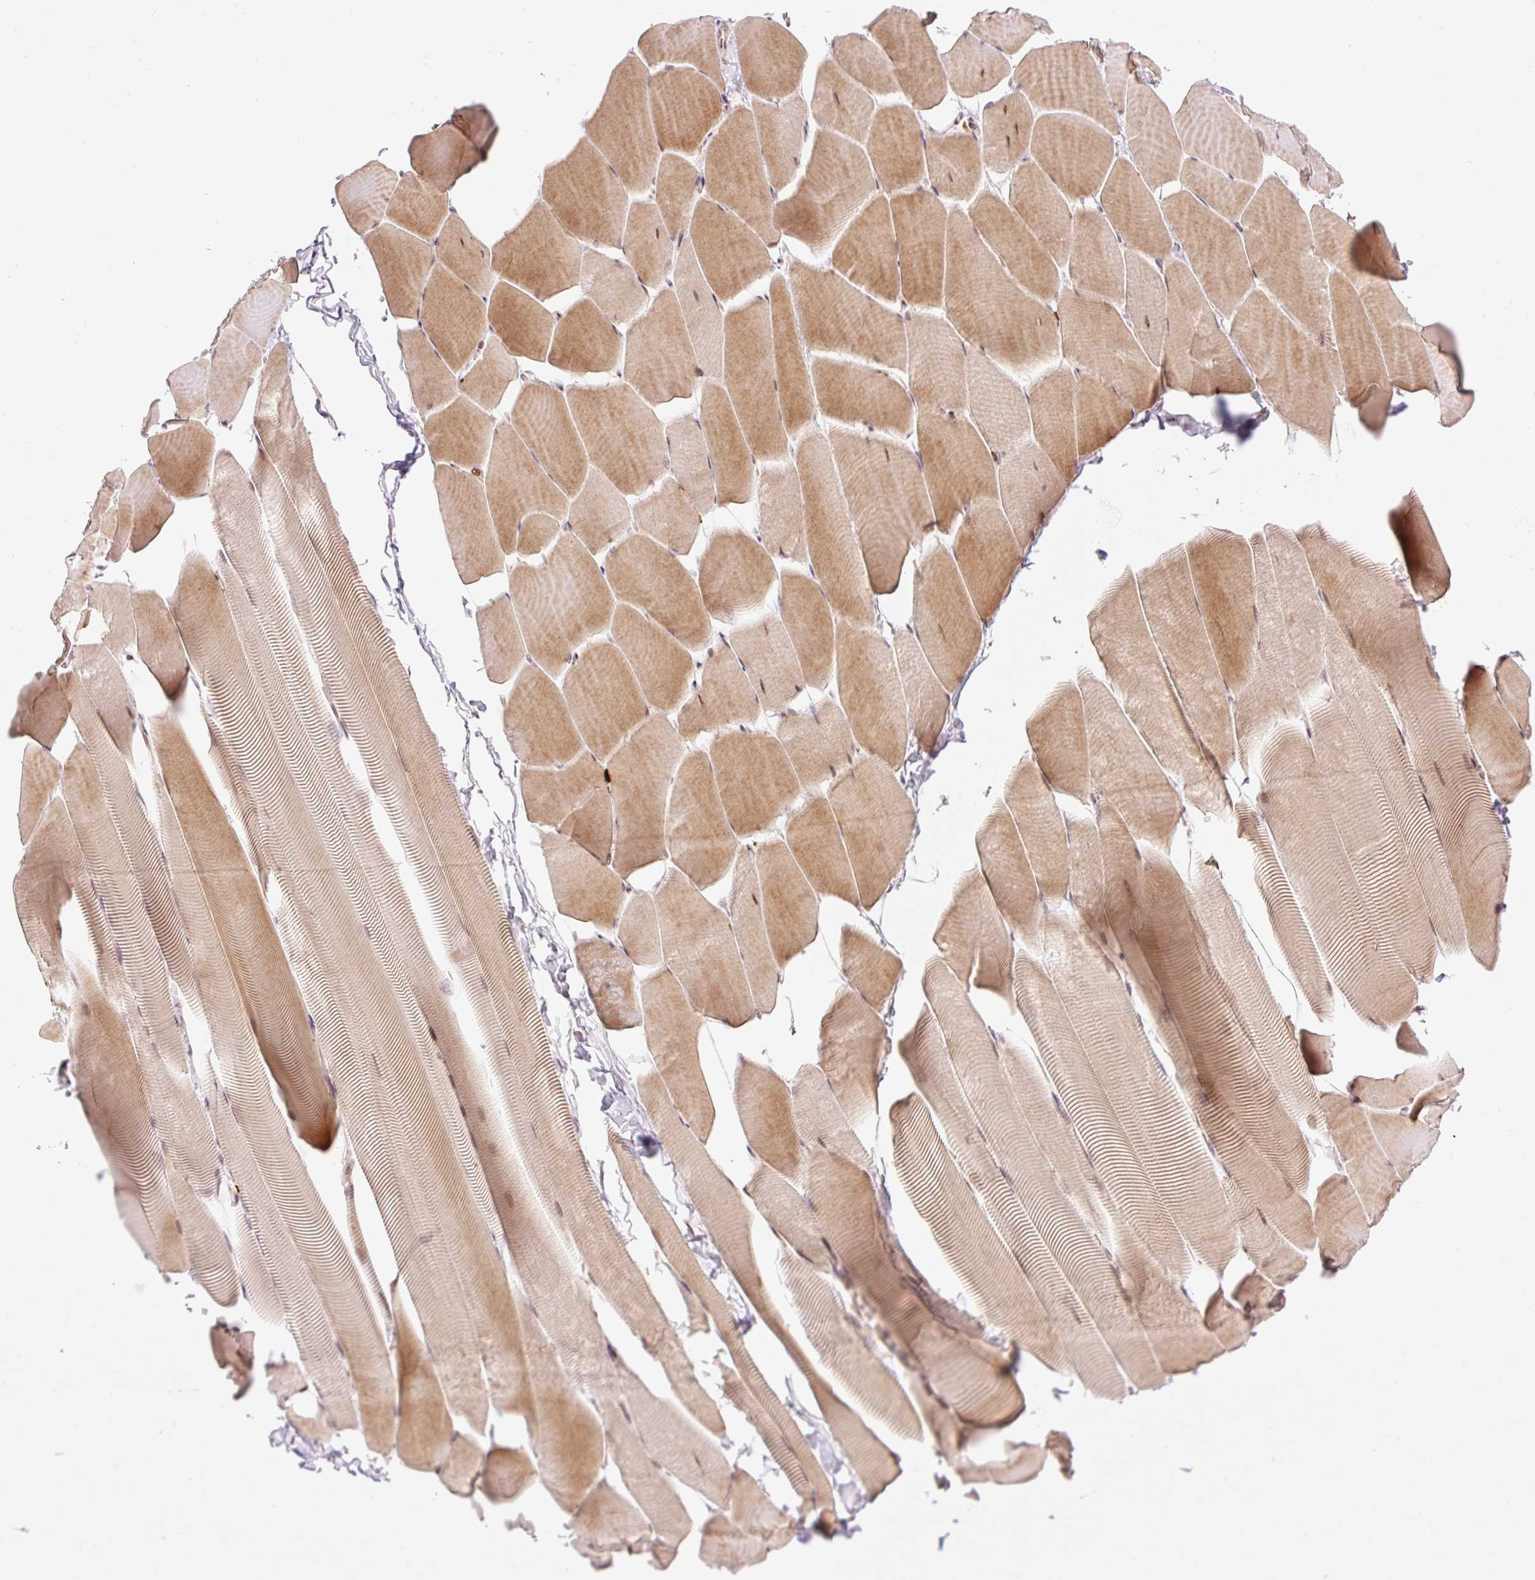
{"staining": {"intensity": "moderate", "quantity": ">75%", "location": "cytoplasmic/membranous,nuclear"}, "tissue": "skeletal muscle", "cell_type": "Myocytes", "image_type": "normal", "snomed": [{"axis": "morphology", "description": "Normal tissue, NOS"}, {"axis": "topography", "description": "Skeletal muscle"}], "caption": "Immunohistochemical staining of benign human skeletal muscle demonstrates >75% levels of moderate cytoplasmic/membranous,nuclear protein staining in about >75% of myocytes.", "gene": "RIPPLY3", "patient": {"sex": "male", "age": 25}}